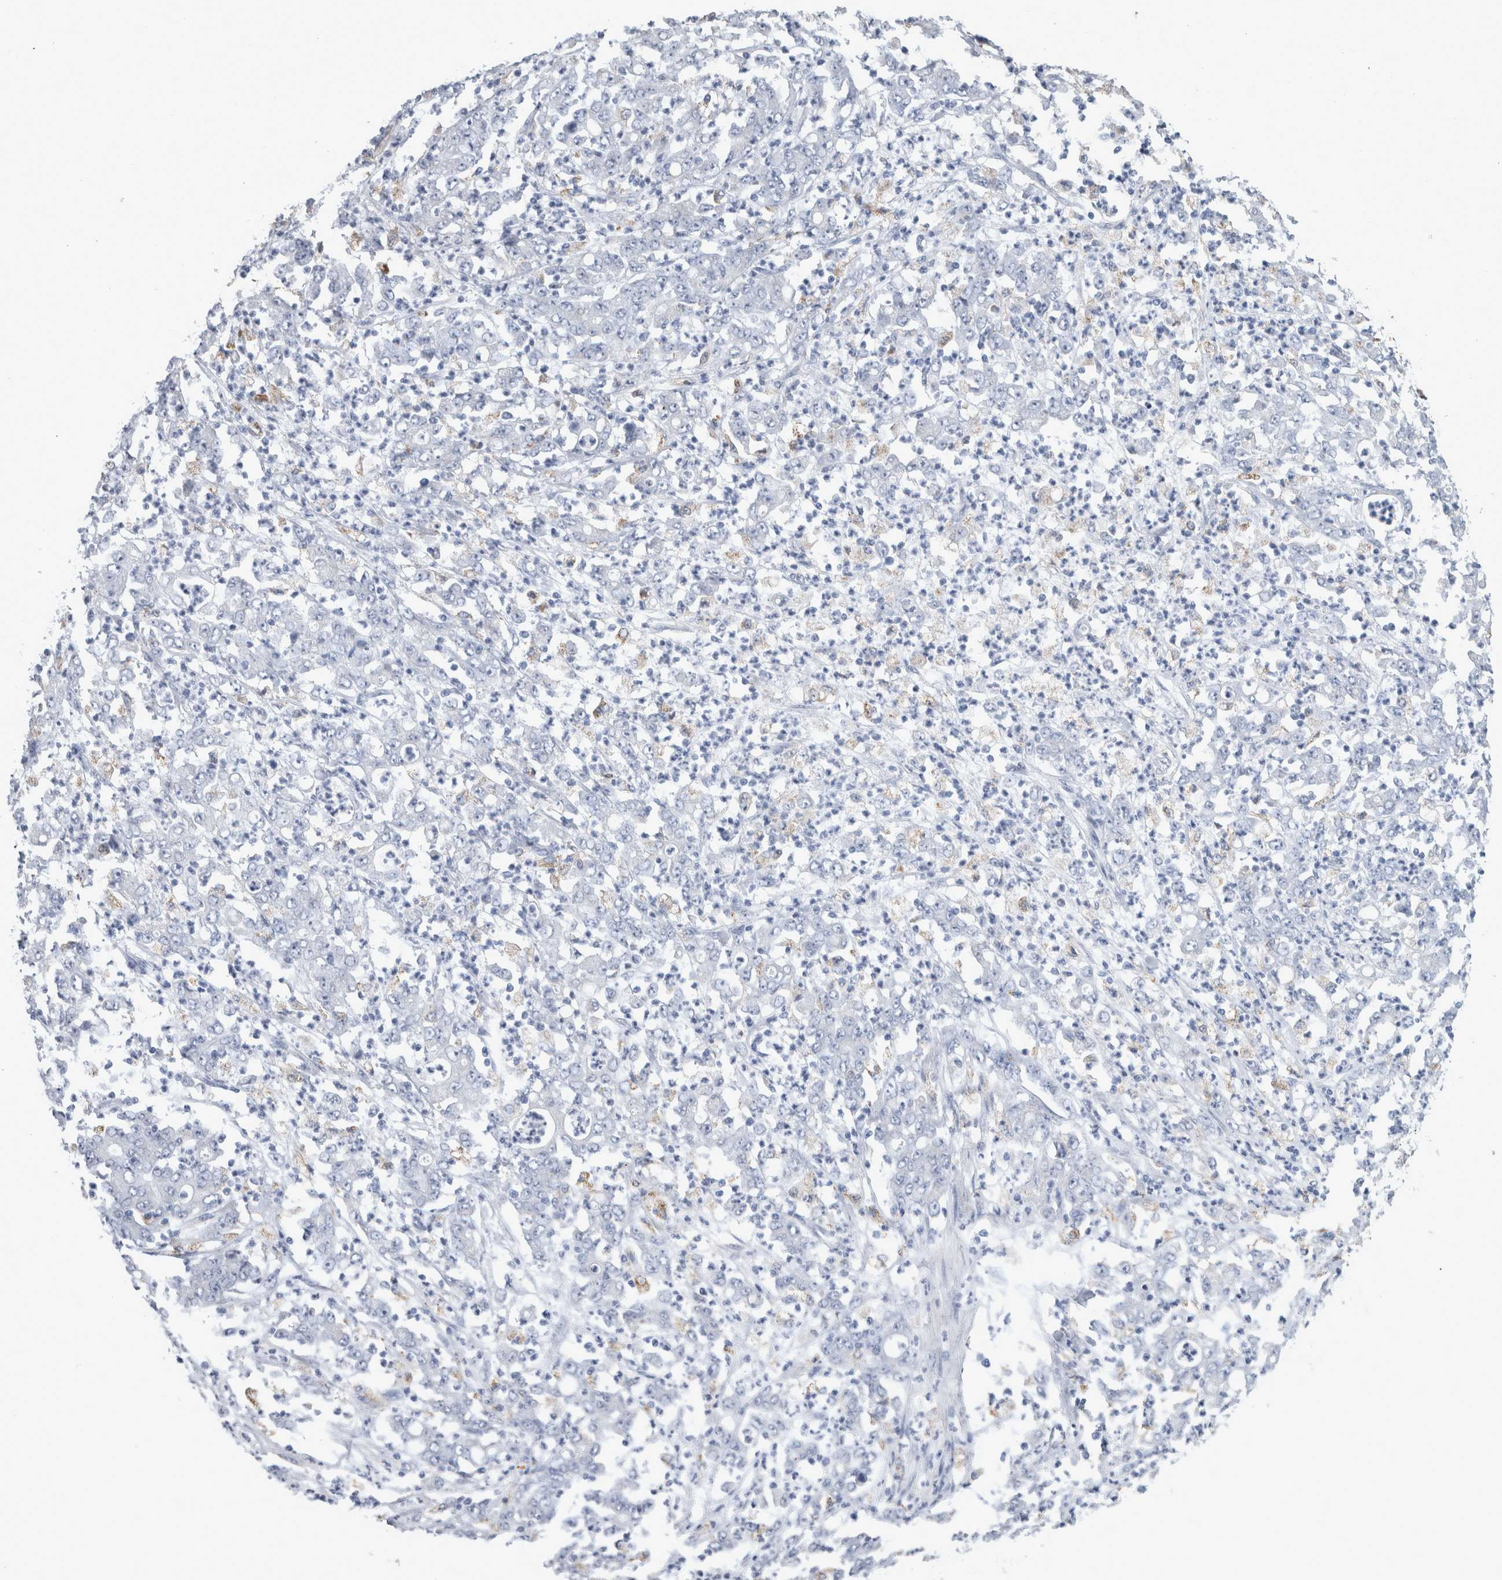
{"staining": {"intensity": "weak", "quantity": "<25%", "location": "cytoplasmic/membranous"}, "tissue": "stomach cancer", "cell_type": "Tumor cells", "image_type": "cancer", "snomed": [{"axis": "morphology", "description": "Adenocarcinoma, NOS"}, {"axis": "topography", "description": "Stomach, lower"}], "caption": "Immunohistochemistry photomicrograph of human stomach cancer (adenocarcinoma) stained for a protein (brown), which exhibits no positivity in tumor cells.", "gene": "GATM", "patient": {"sex": "female", "age": 71}}